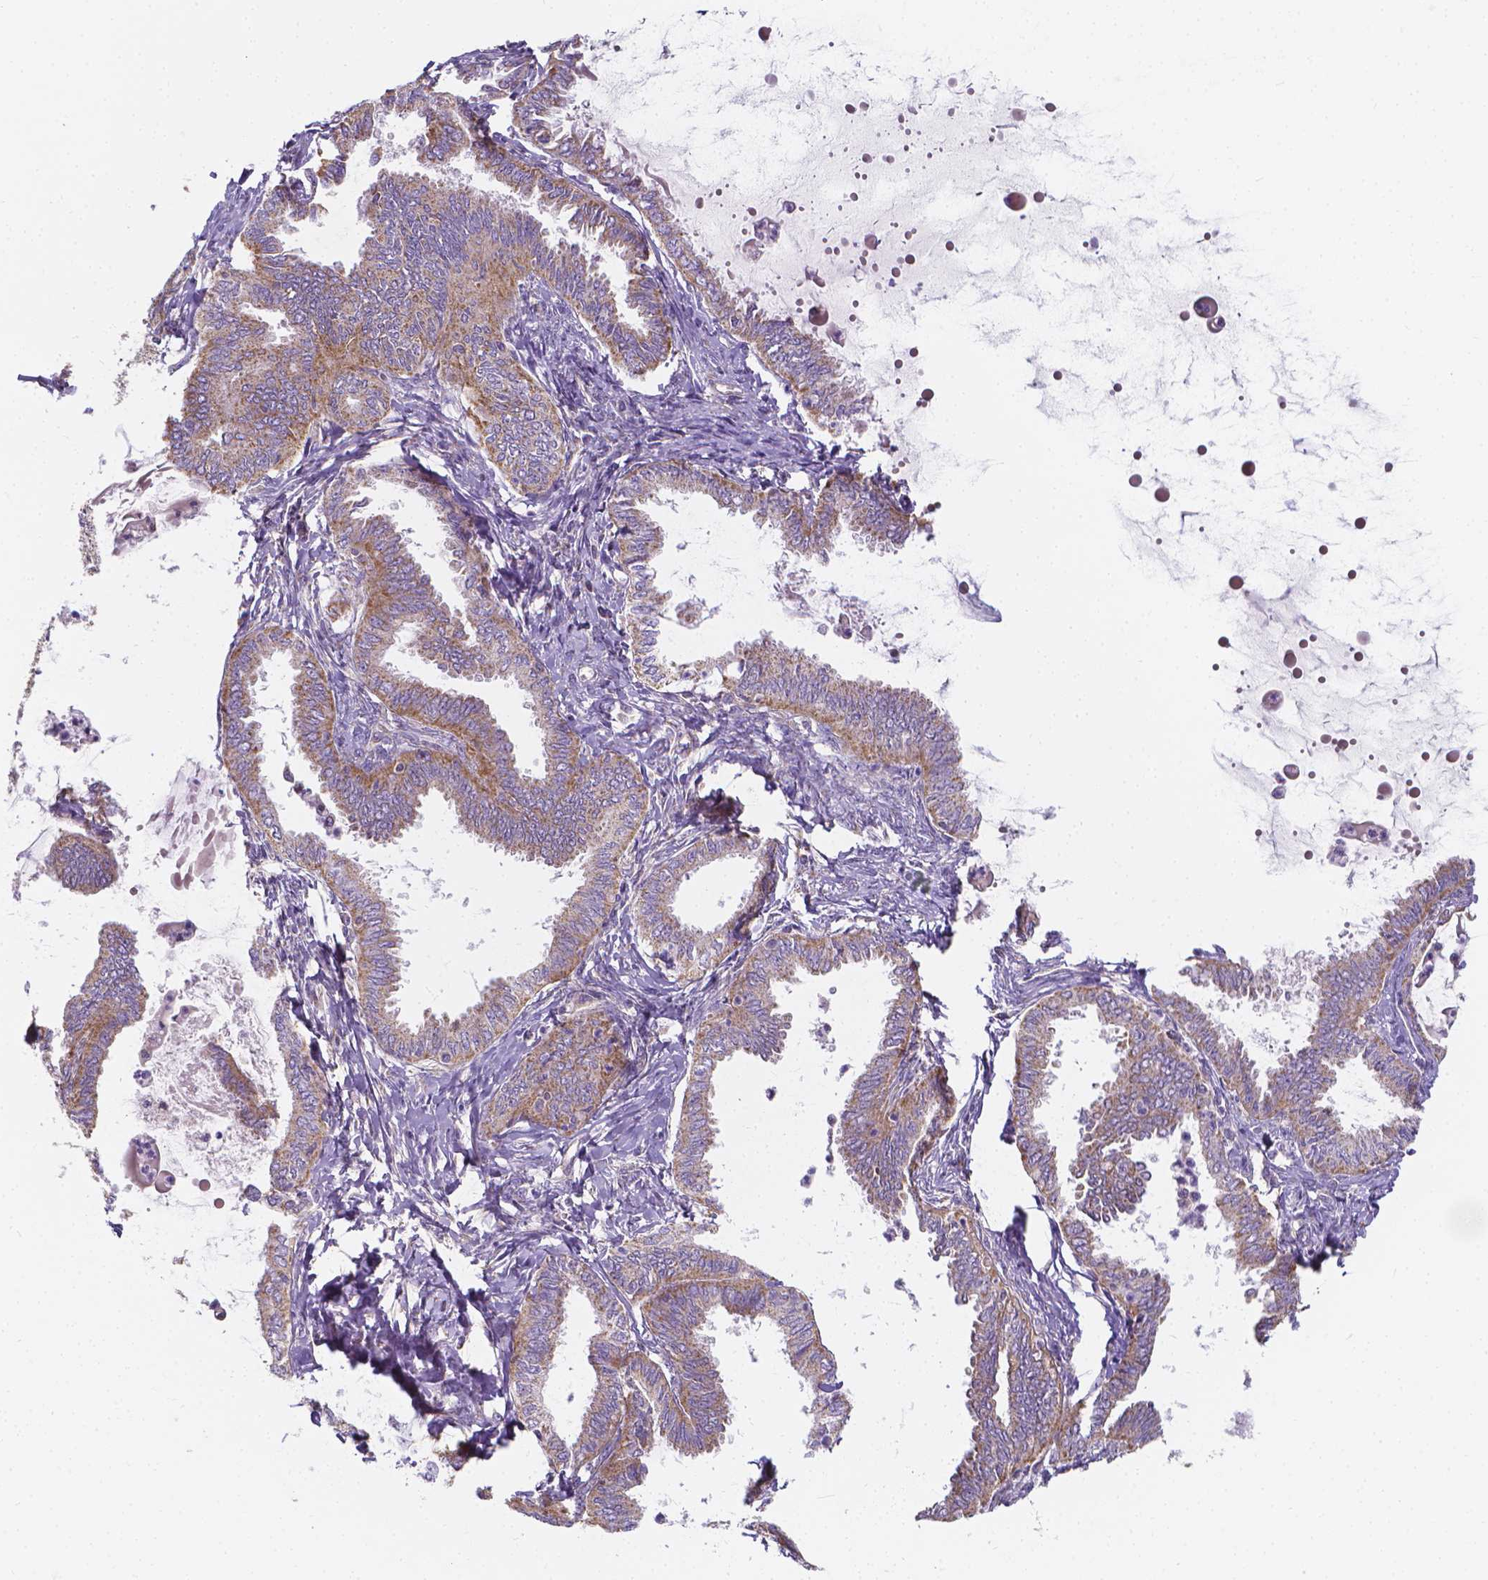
{"staining": {"intensity": "weak", "quantity": "25%-75%", "location": "cytoplasmic/membranous"}, "tissue": "ovarian cancer", "cell_type": "Tumor cells", "image_type": "cancer", "snomed": [{"axis": "morphology", "description": "Carcinoma, endometroid"}, {"axis": "topography", "description": "Ovary"}], "caption": "High-power microscopy captured an immunohistochemistry photomicrograph of ovarian cancer, revealing weak cytoplasmic/membranous expression in about 25%-75% of tumor cells.", "gene": "SNCAIP", "patient": {"sex": "female", "age": 70}}